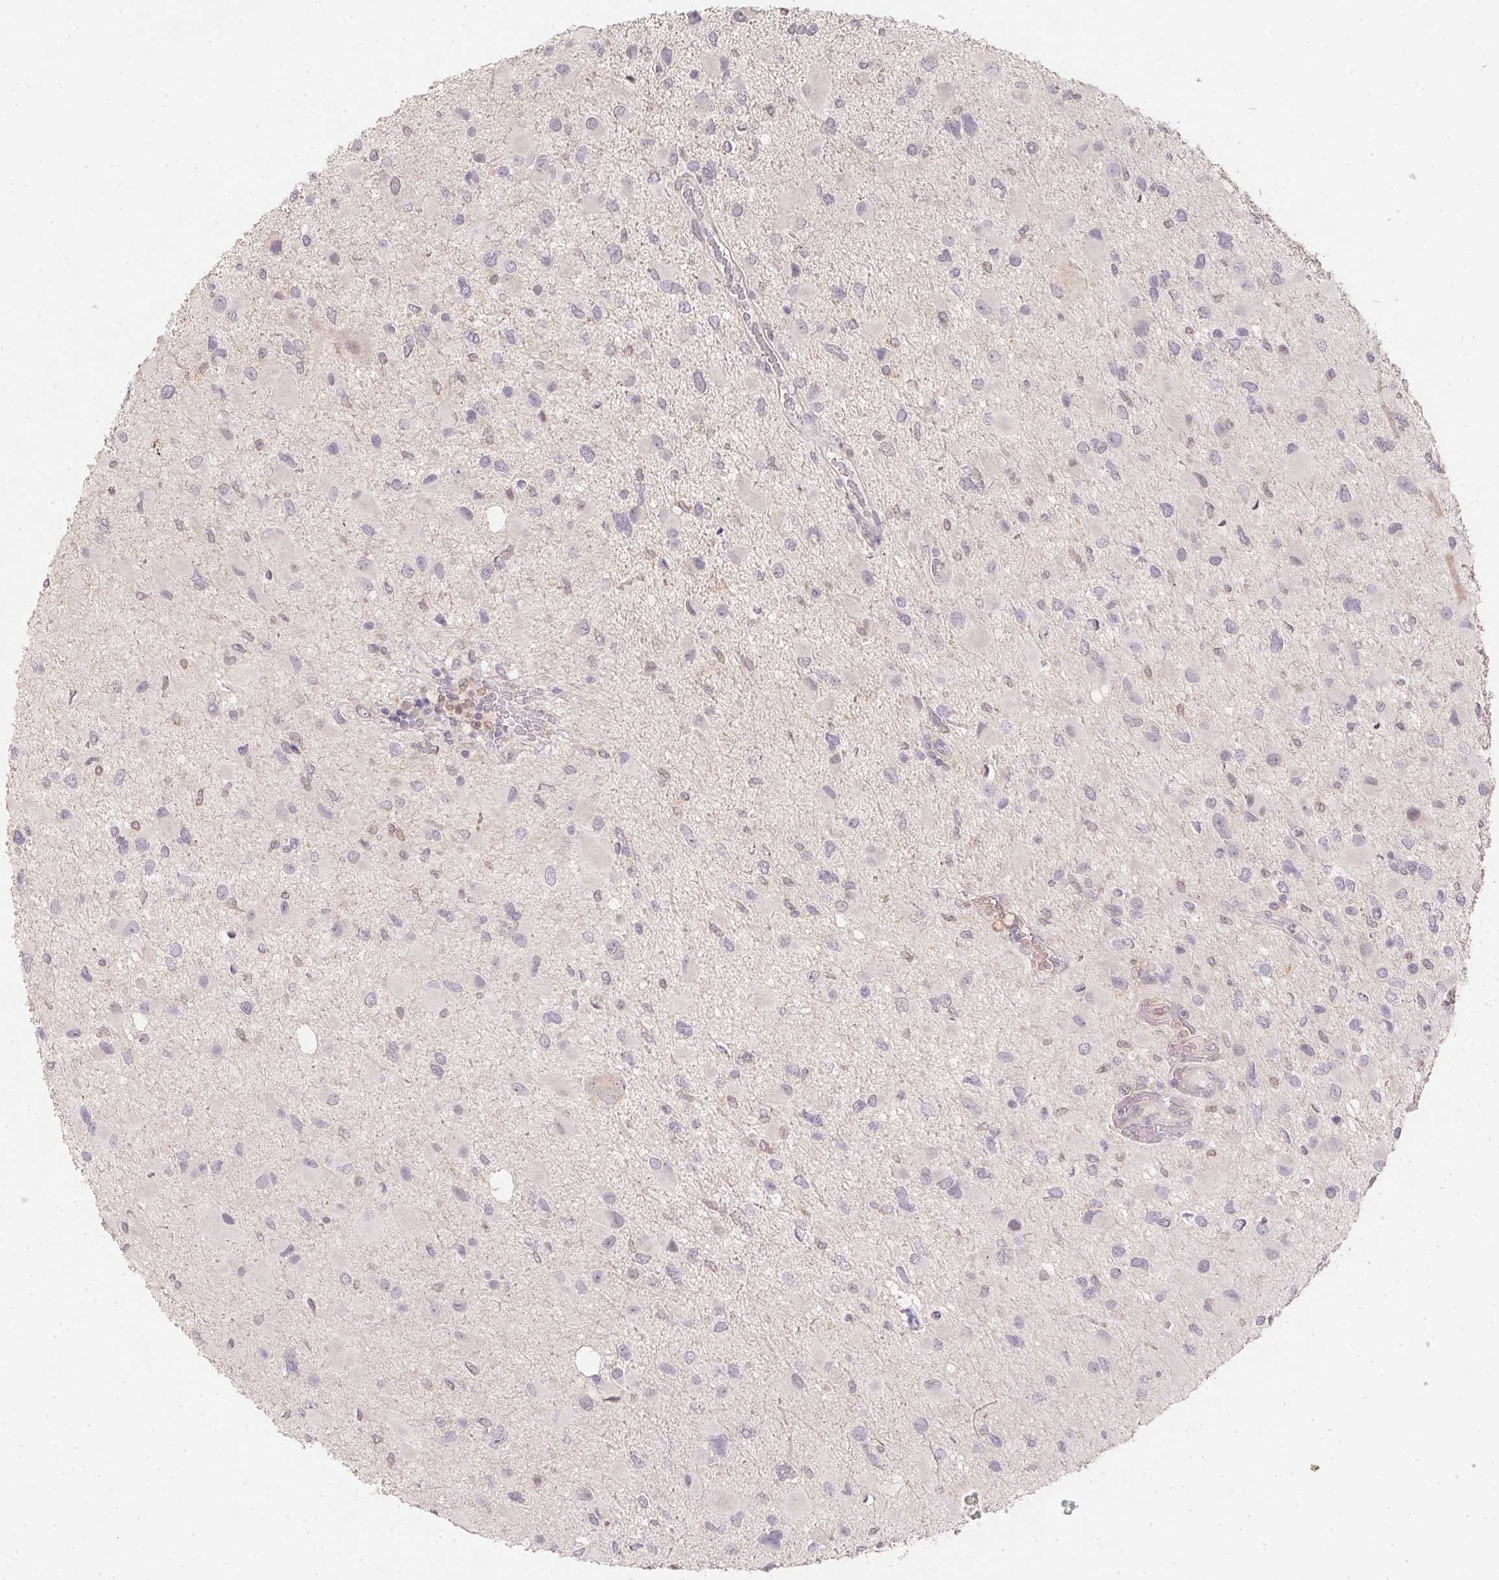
{"staining": {"intensity": "negative", "quantity": "none", "location": "none"}, "tissue": "glioma", "cell_type": "Tumor cells", "image_type": "cancer", "snomed": [{"axis": "morphology", "description": "Glioma, malignant, Low grade"}, {"axis": "topography", "description": "Brain"}], "caption": "Protein analysis of glioma exhibits no significant expression in tumor cells.", "gene": "SOAT1", "patient": {"sex": "female", "age": 32}}